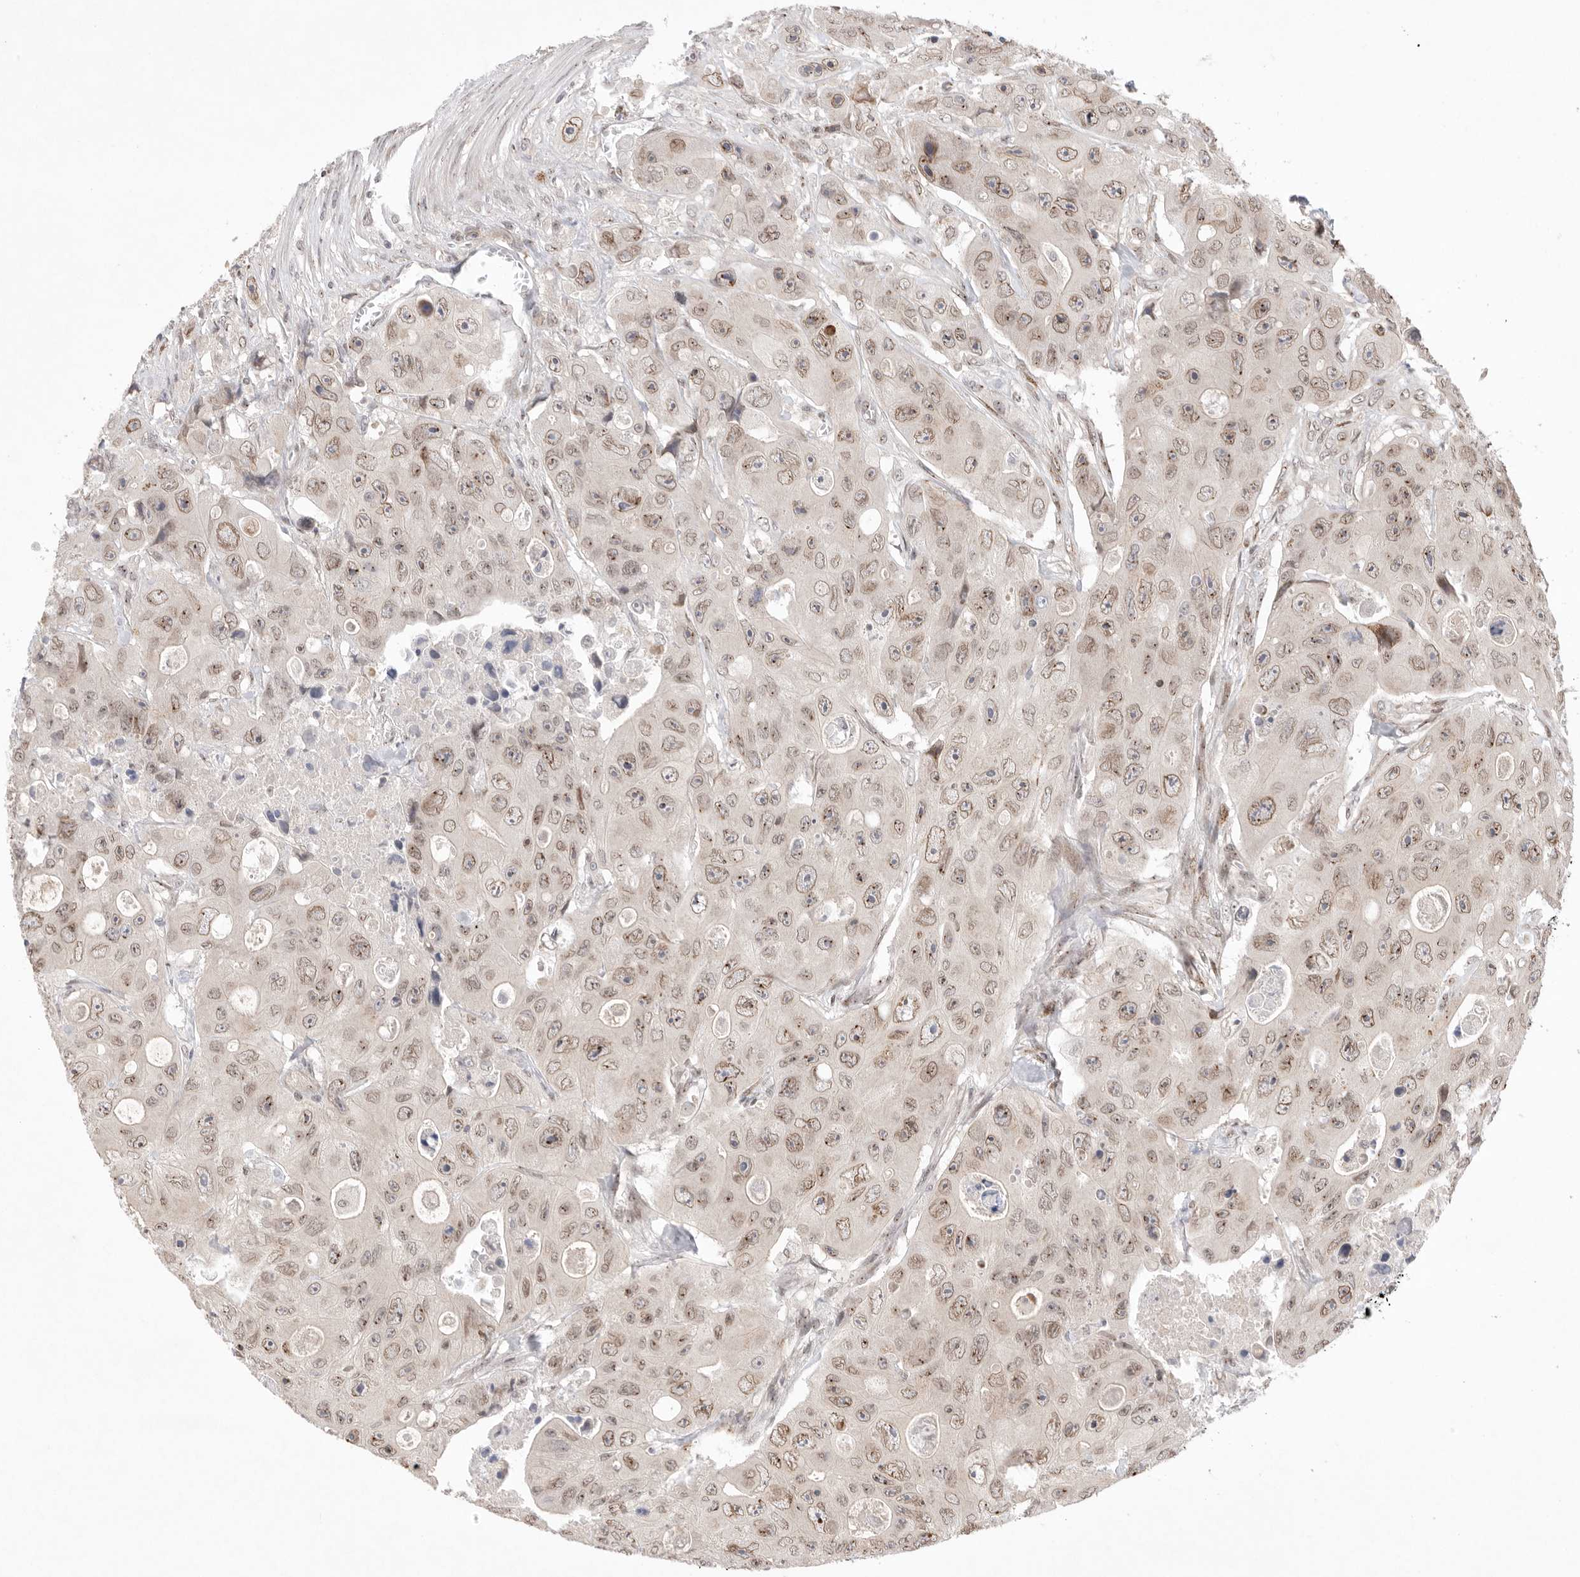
{"staining": {"intensity": "moderate", "quantity": ">75%", "location": "cytoplasmic/membranous,nuclear"}, "tissue": "colorectal cancer", "cell_type": "Tumor cells", "image_type": "cancer", "snomed": [{"axis": "morphology", "description": "Adenocarcinoma, NOS"}, {"axis": "topography", "description": "Colon"}], "caption": "Colorectal cancer tissue exhibits moderate cytoplasmic/membranous and nuclear expression in approximately >75% of tumor cells", "gene": "LEMD3", "patient": {"sex": "female", "age": 46}}